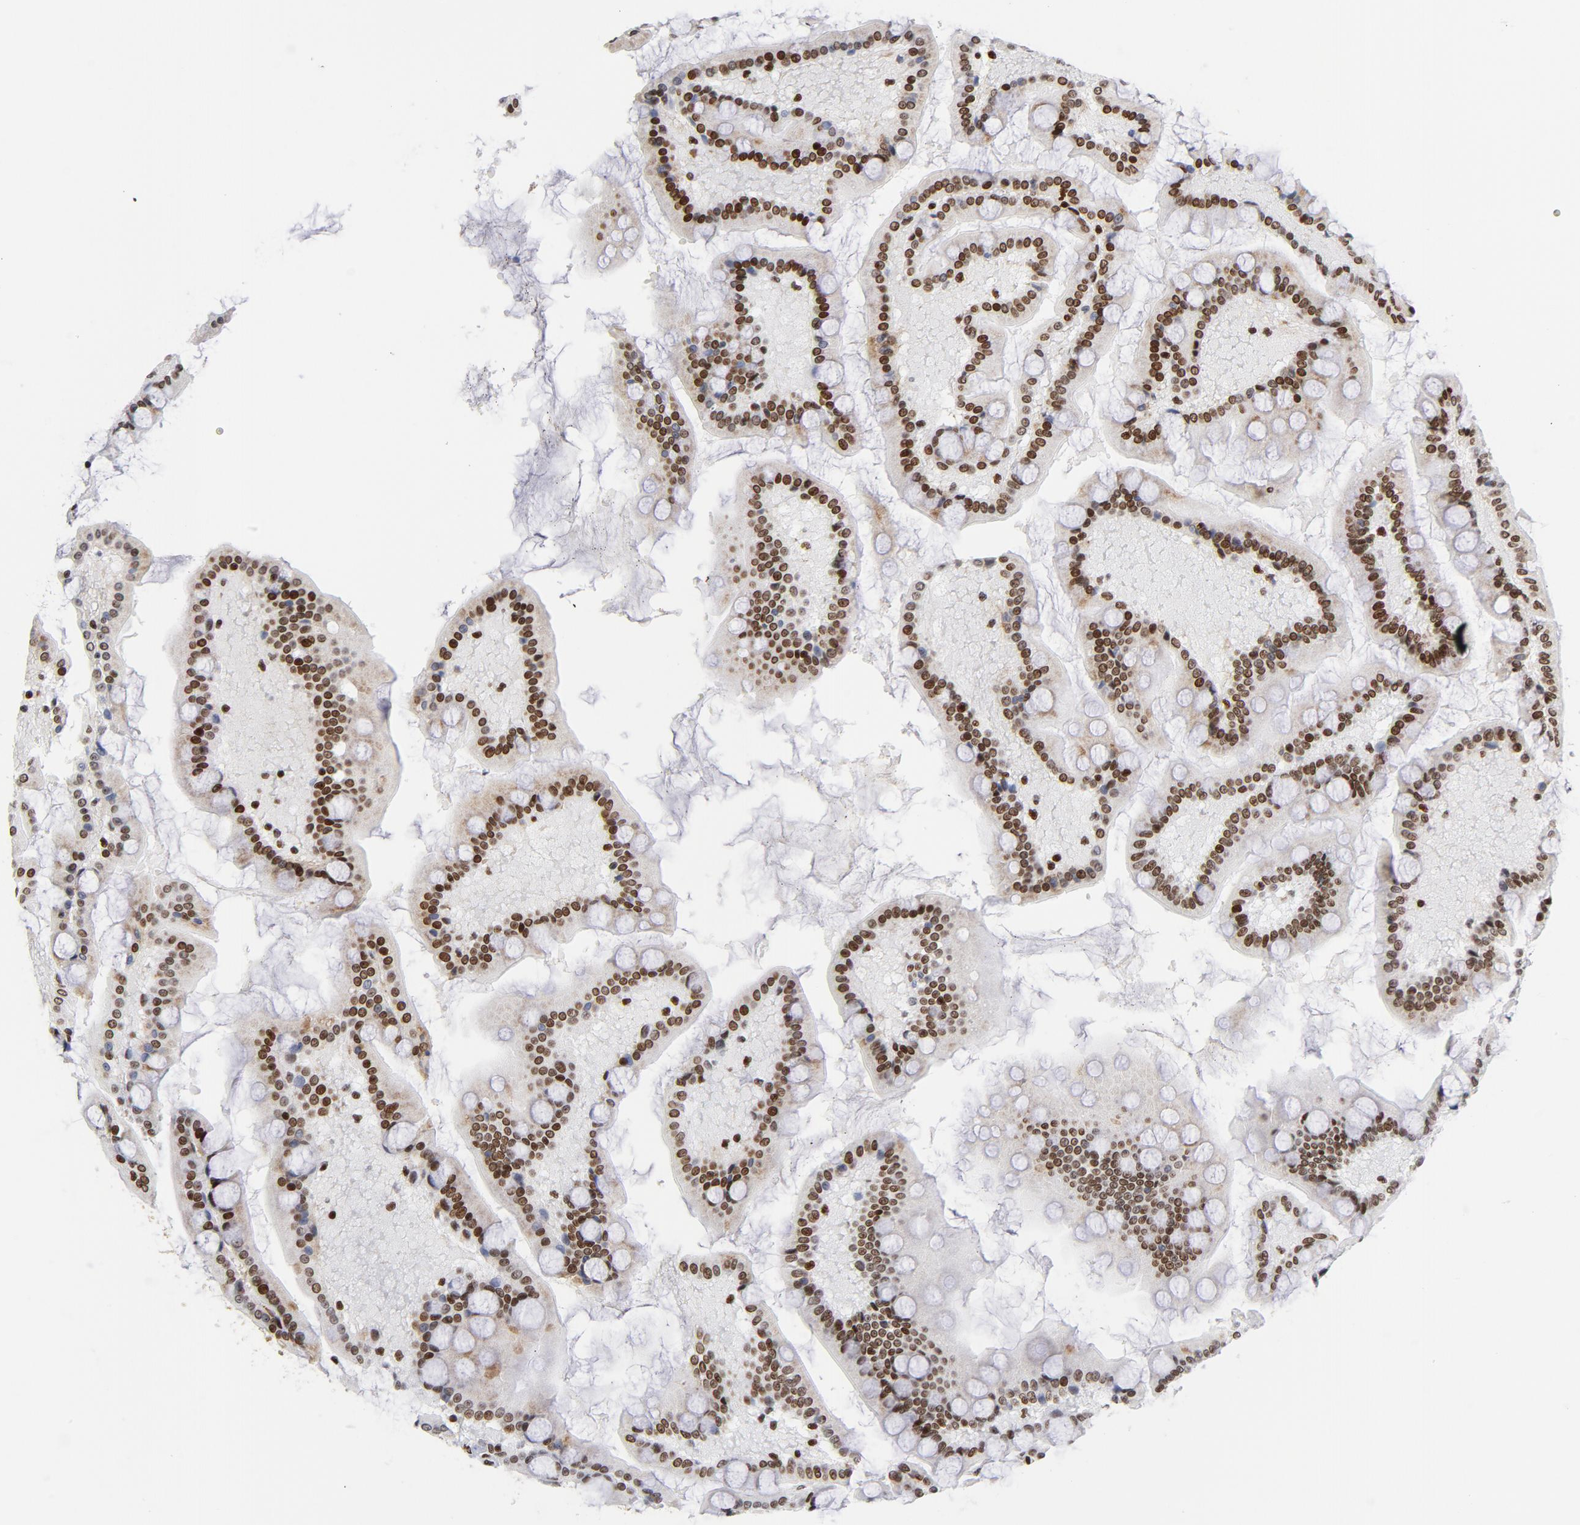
{"staining": {"intensity": "moderate", "quantity": ">75%", "location": "nuclear"}, "tissue": "small intestine", "cell_type": "Glandular cells", "image_type": "normal", "snomed": [{"axis": "morphology", "description": "Normal tissue, NOS"}, {"axis": "topography", "description": "Small intestine"}], "caption": "Immunohistochemical staining of benign human small intestine displays >75% levels of moderate nuclear protein expression in about >75% of glandular cells. (DAB = brown stain, brightfield microscopy at high magnification).", "gene": "TOP2B", "patient": {"sex": "male", "age": 41}}